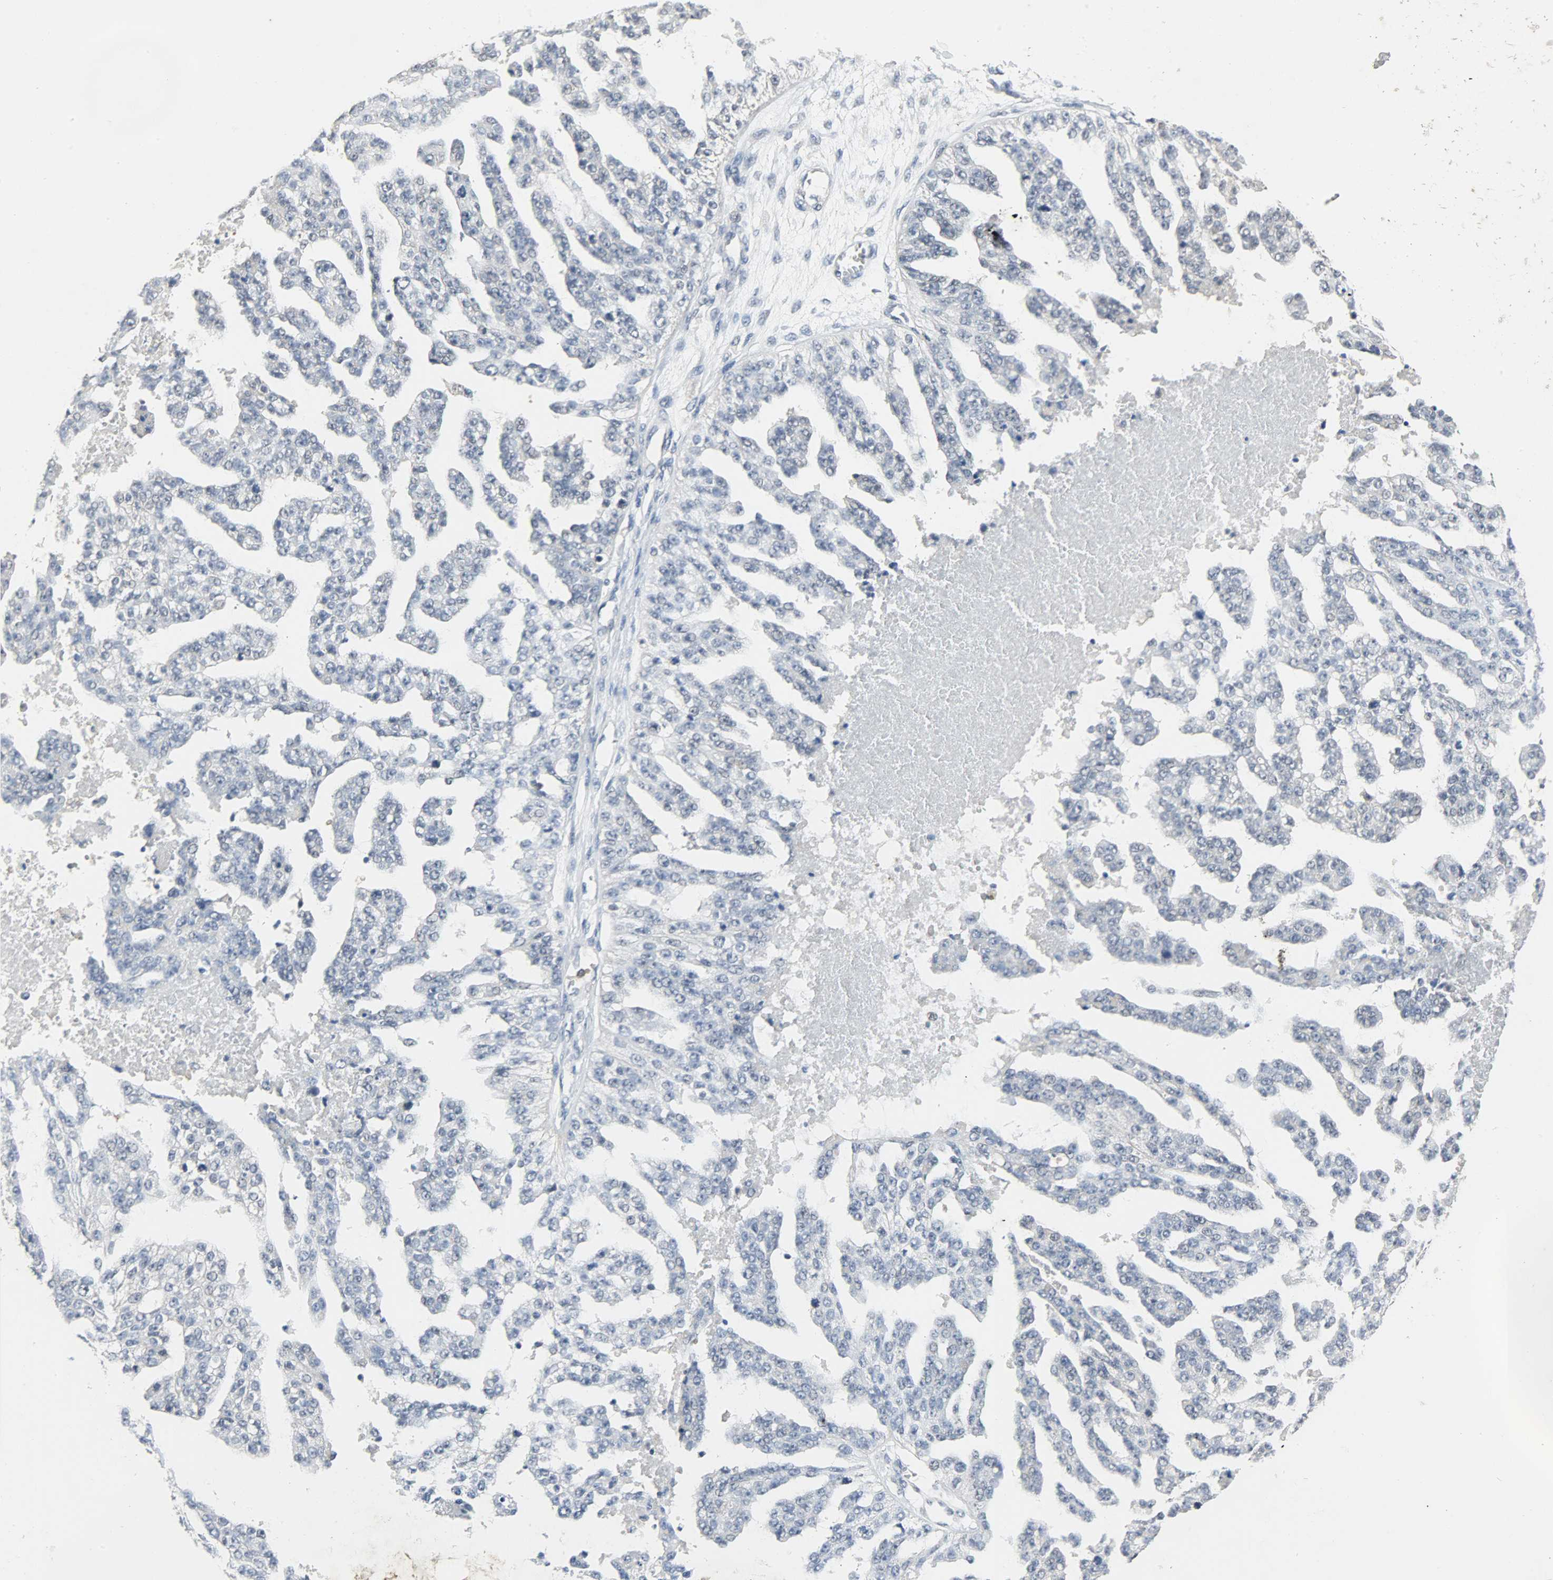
{"staining": {"intensity": "negative", "quantity": "none", "location": "none"}, "tissue": "ovarian cancer", "cell_type": "Tumor cells", "image_type": "cancer", "snomed": [{"axis": "morphology", "description": "Cystadenocarcinoma, serous, NOS"}, {"axis": "topography", "description": "Ovary"}], "caption": "Human ovarian serous cystadenocarcinoma stained for a protein using immunohistochemistry reveals no staining in tumor cells.", "gene": "SKAP2", "patient": {"sex": "female", "age": 58}}